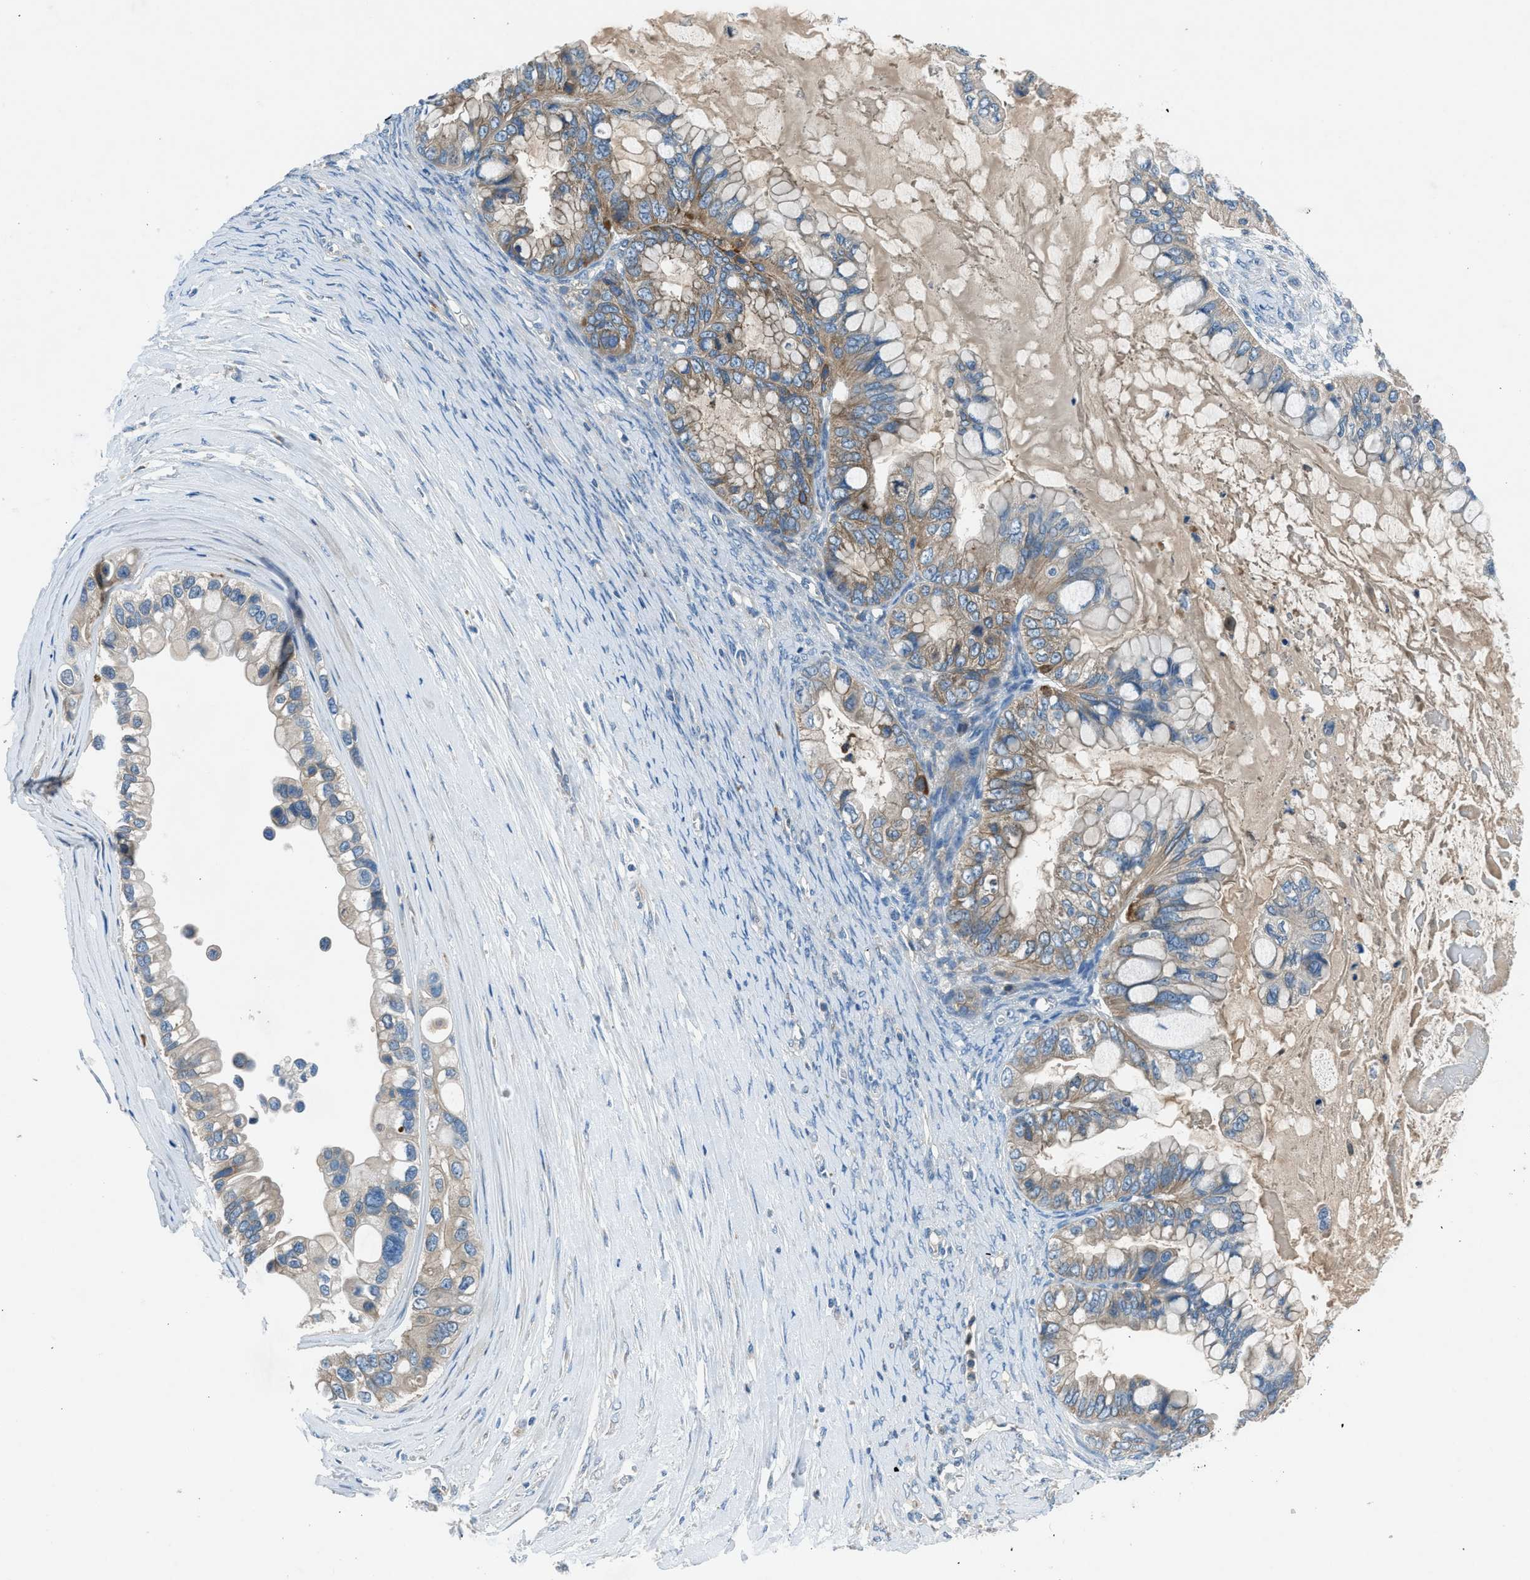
{"staining": {"intensity": "moderate", "quantity": "25%-75%", "location": "cytoplasmic/membranous"}, "tissue": "ovarian cancer", "cell_type": "Tumor cells", "image_type": "cancer", "snomed": [{"axis": "morphology", "description": "Cystadenocarcinoma, mucinous, NOS"}, {"axis": "topography", "description": "Ovary"}], "caption": "Human ovarian cancer stained for a protein (brown) shows moderate cytoplasmic/membranous positive expression in approximately 25%-75% of tumor cells.", "gene": "BMP1", "patient": {"sex": "female", "age": 80}}